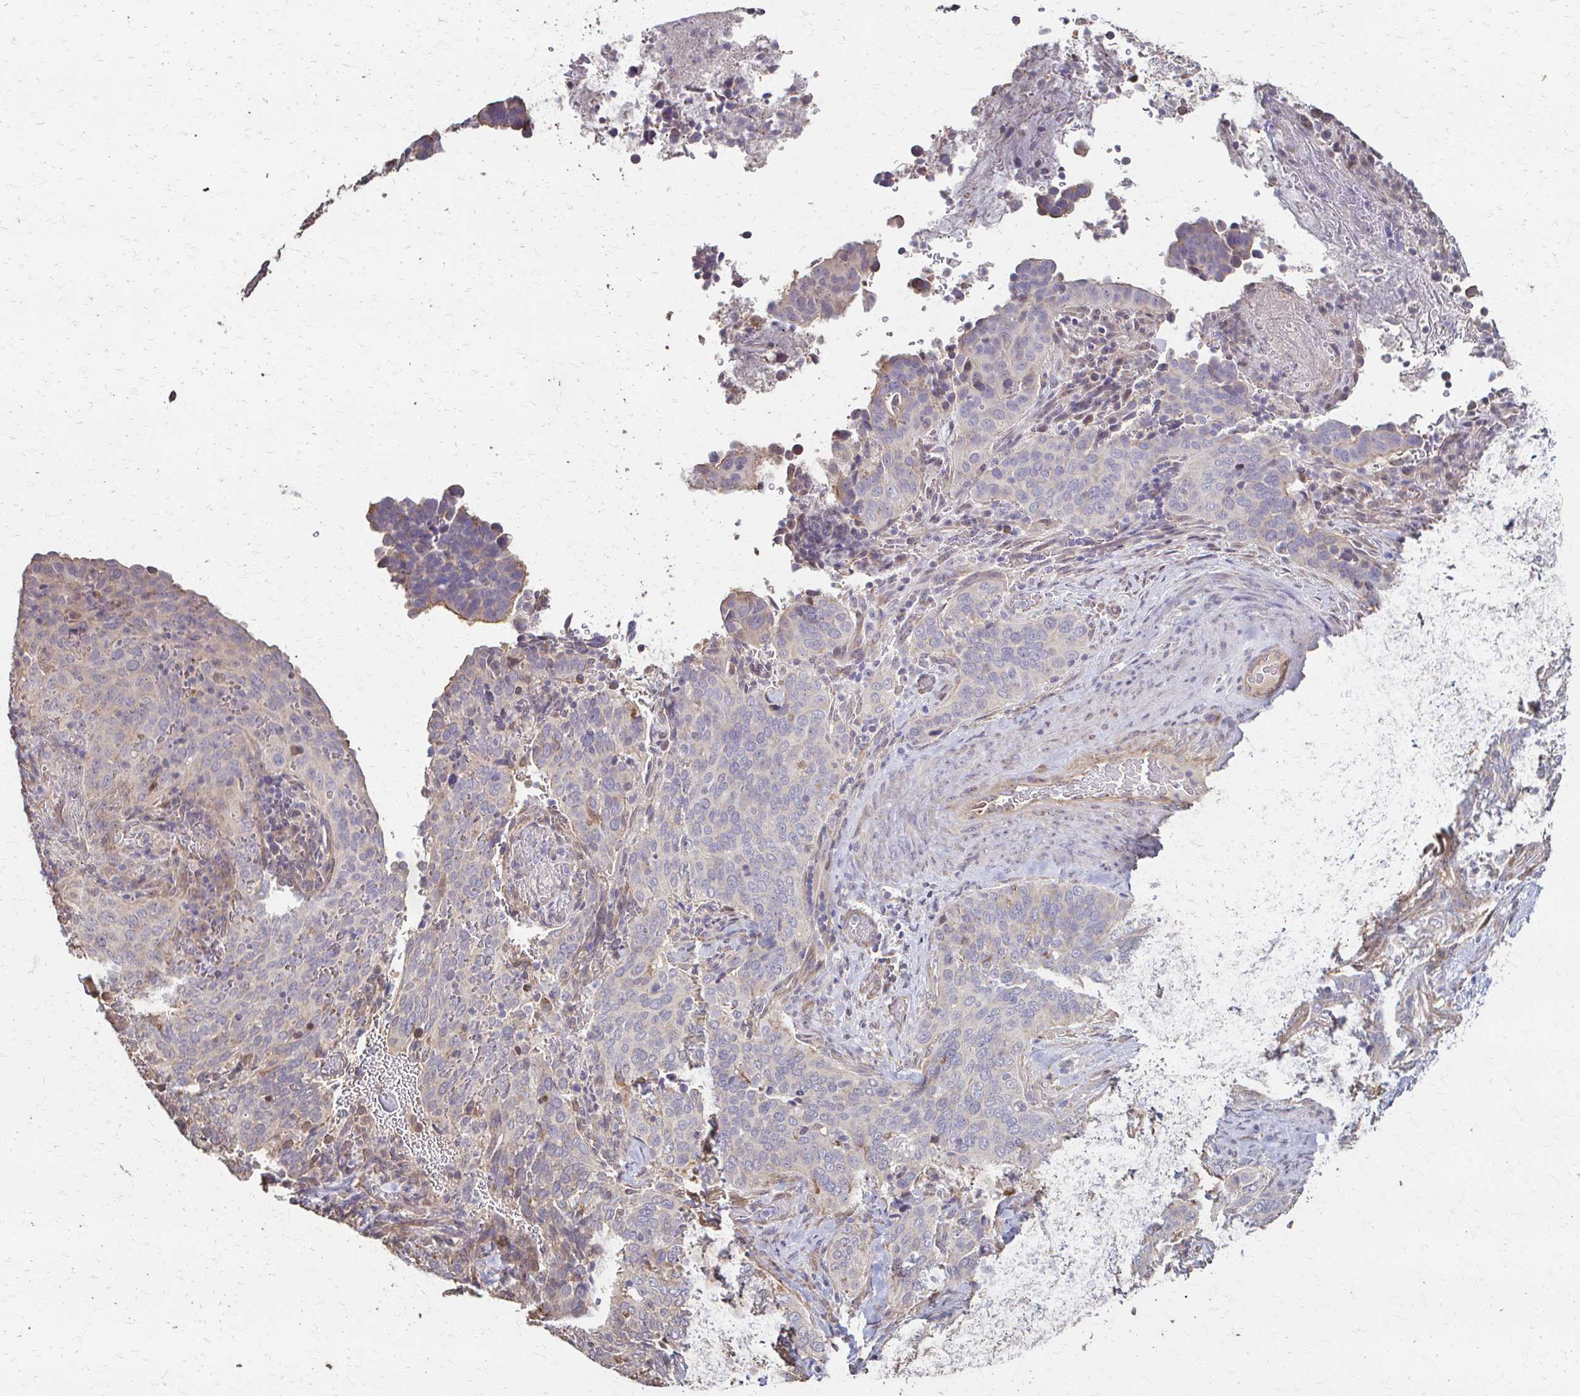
{"staining": {"intensity": "negative", "quantity": "none", "location": "none"}, "tissue": "cervical cancer", "cell_type": "Tumor cells", "image_type": "cancer", "snomed": [{"axis": "morphology", "description": "Squamous cell carcinoma, NOS"}, {"axis": "topography", "description": "Cervix"}], "caption": "Protein analysis of squamous cell carcinoma (cervical) exhibits no significant positivity in tumor cells.", "gene": "IL18BP", "patient": {"sex": "female", "age": 38}}